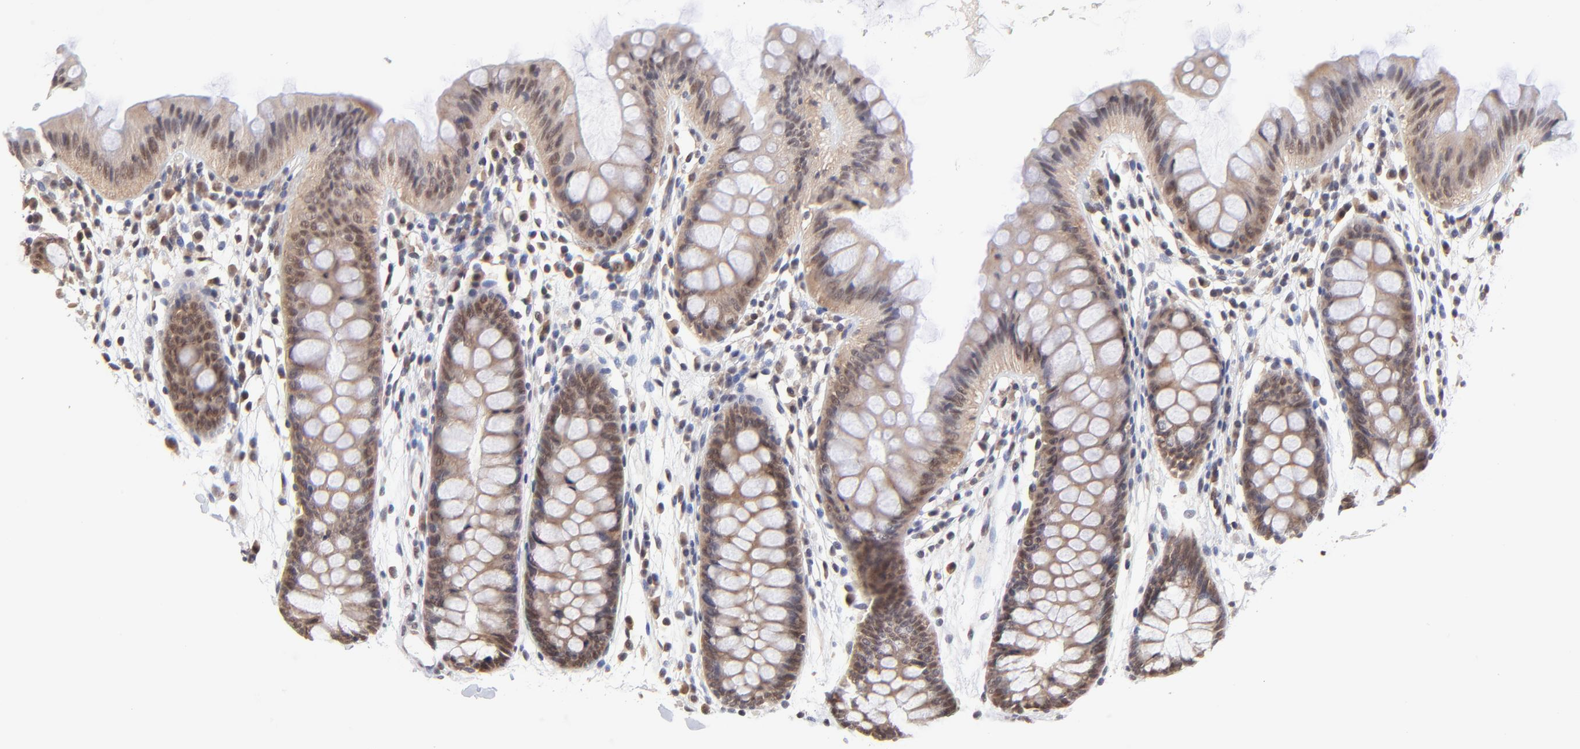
{"staining": {"intensity": "negative", "quantity": "none", "location": "none"}, "tissue": "colon", "cell_type": "Endothelial cells", "image_type": "normal", "snomed": [{"axis": "morphology", "description": "Normal tissue, NOS"}, {"axis": "topography", "description": "Smooth muscle"}, {"axis": "topography", "description": "Colon"}], "caption": "The photomicrograph demonstrates no staining of endothelial cells in unremarkable colon. The staining was performed using DAB (3,3'-diaminobenzidine) to visualize the protein expression in brown, while the nuclei were stained in blue with hematoxylin (Magnification: 20x).", "gene": "PSMC4", "patient": {"sex": "male", "age": 67}}